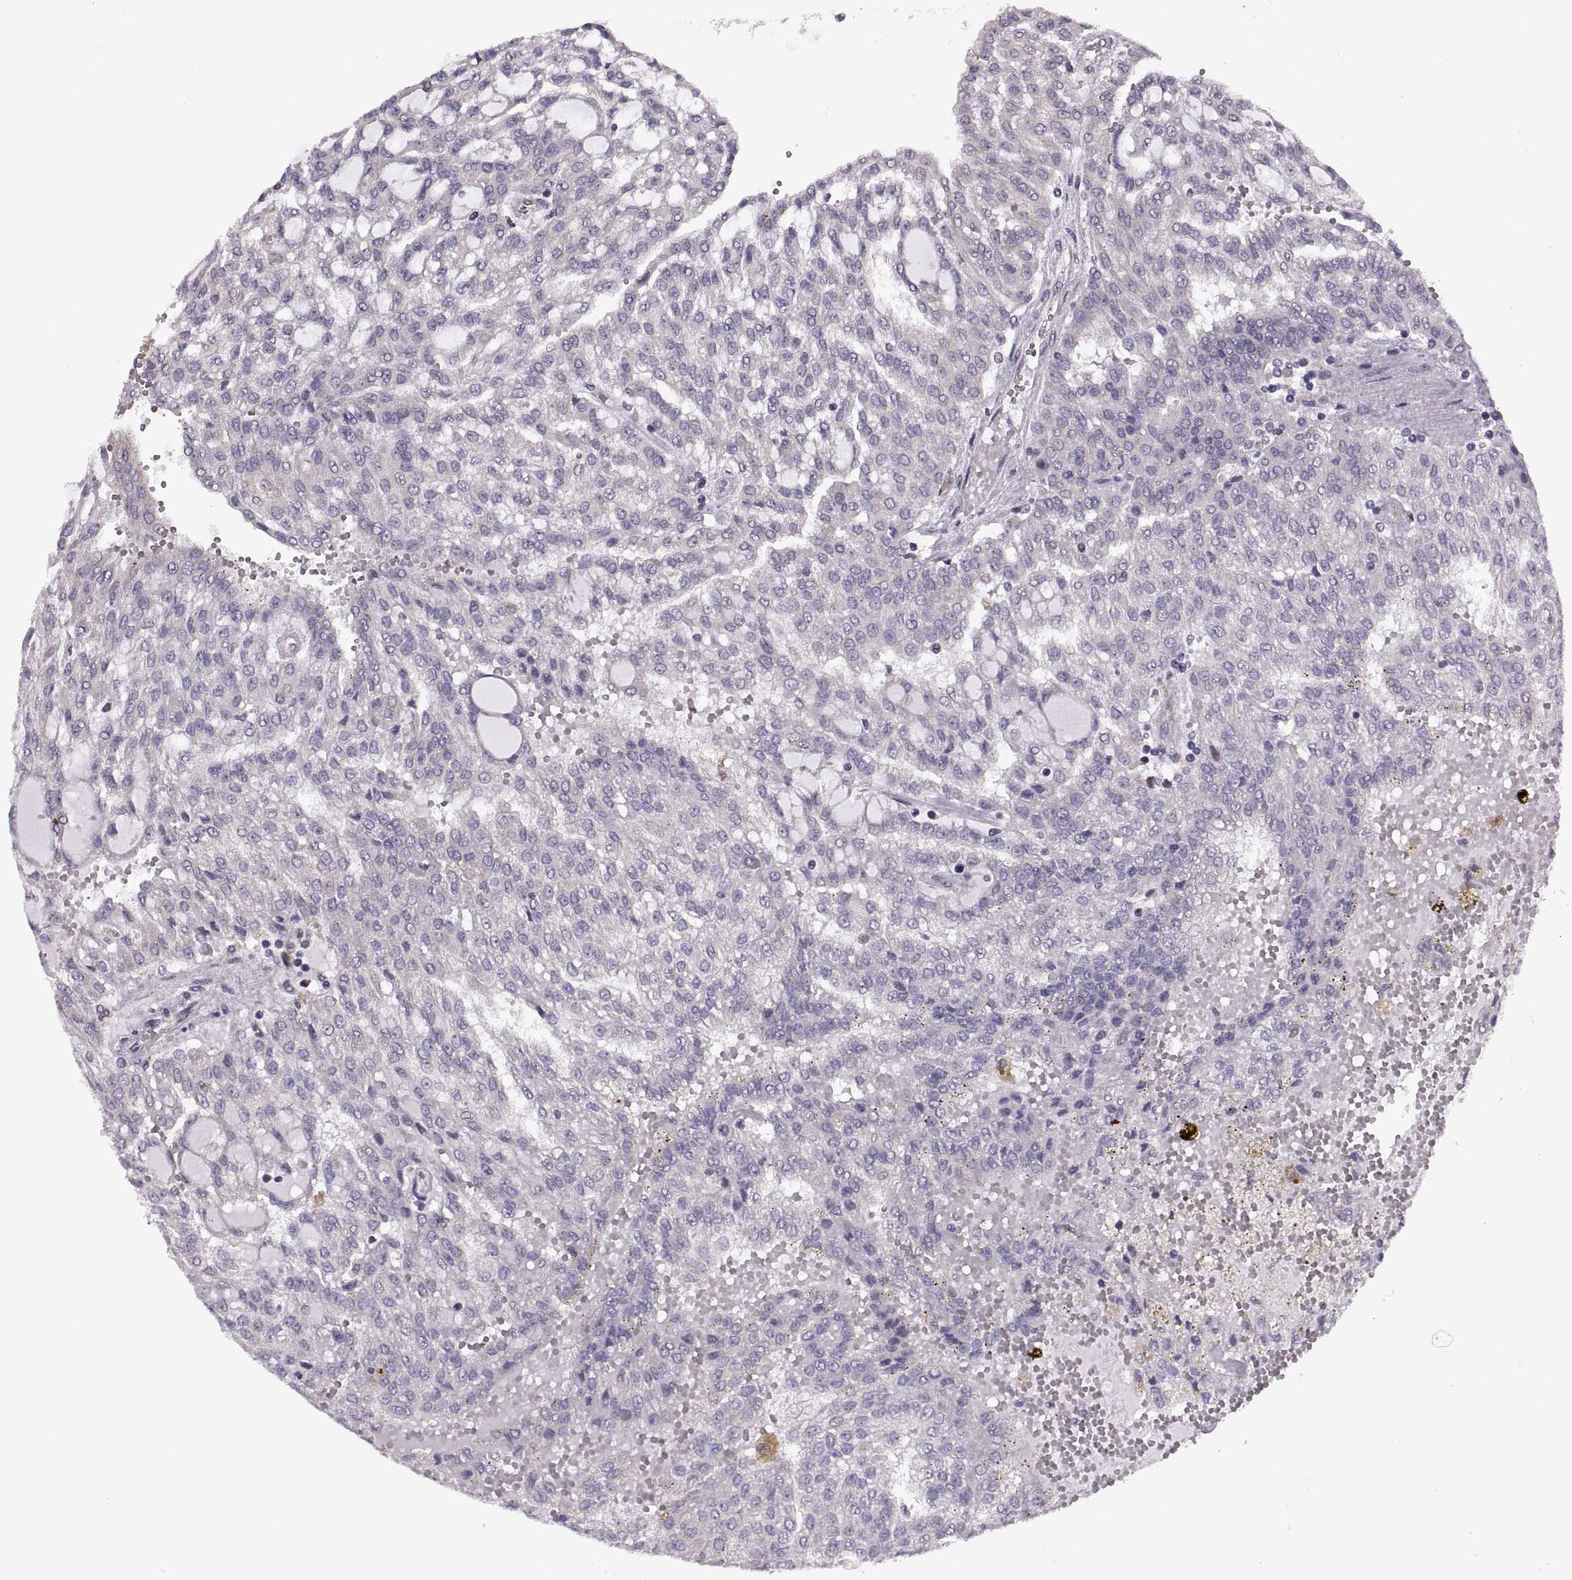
{"staining": {"intensity": "negative", "quantity": "none", "location": "none"}, "tissue": "renal cancer", "cell_type": "Tumor cells", "image_type": "cancer", "snomed": [{"axis": "morphology", "description": "Adenocarcinoma, NOS"}, {"axis": "topography", "description": "Kidney"}], "caption": "Renal cancer stained for a protein using immunohistochemistry (IHC) displays no positivity tumor cells.", "gene": "LETM2", "patient": {"sex": "male", "age": 63}}